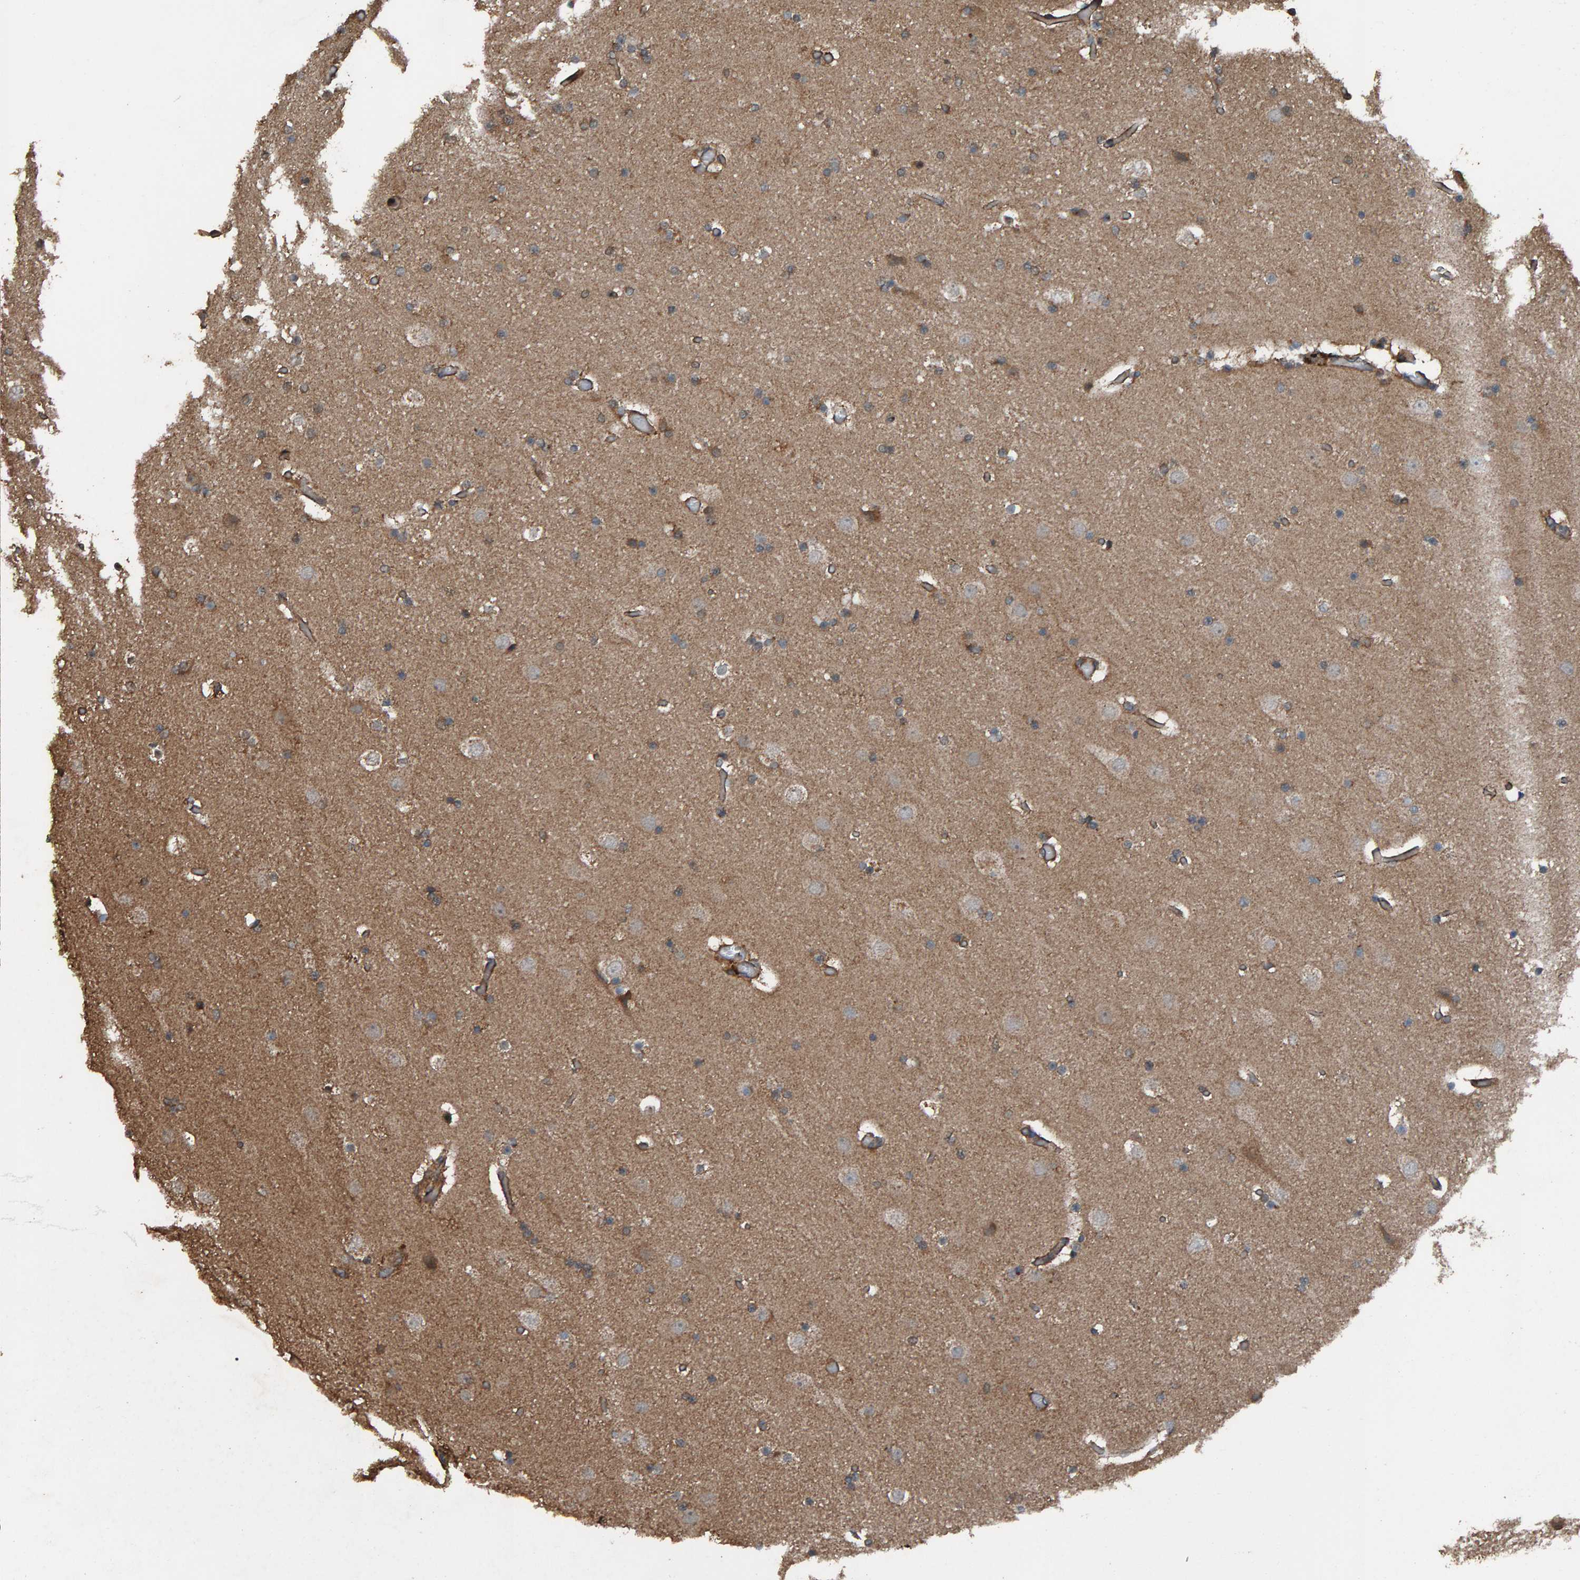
{"staining": {"intensity": "moderate", "quantity": "25%-75%", "location": "cytoplasmic/membranous"}, "tissue": "cerebral cortex", "cell_type": "Endothelial cells", "image_type": "normal", "snomed": [{"axis": "morphology", "description": "Normal tissue, NOS"}, {"axis": "topography", "description": "Cerebral cortex"}], "caption": "Brown immunohistochemical staining in benign human cerebral cortex shows moderate cytoplasmic/membranous staining in about 25%-75% of endothelial cells. (Brightfield microscopy of DAB IHC at high magnification).", "gene": "DUS1L", "patient": {"sex": "male", "age": 57}}